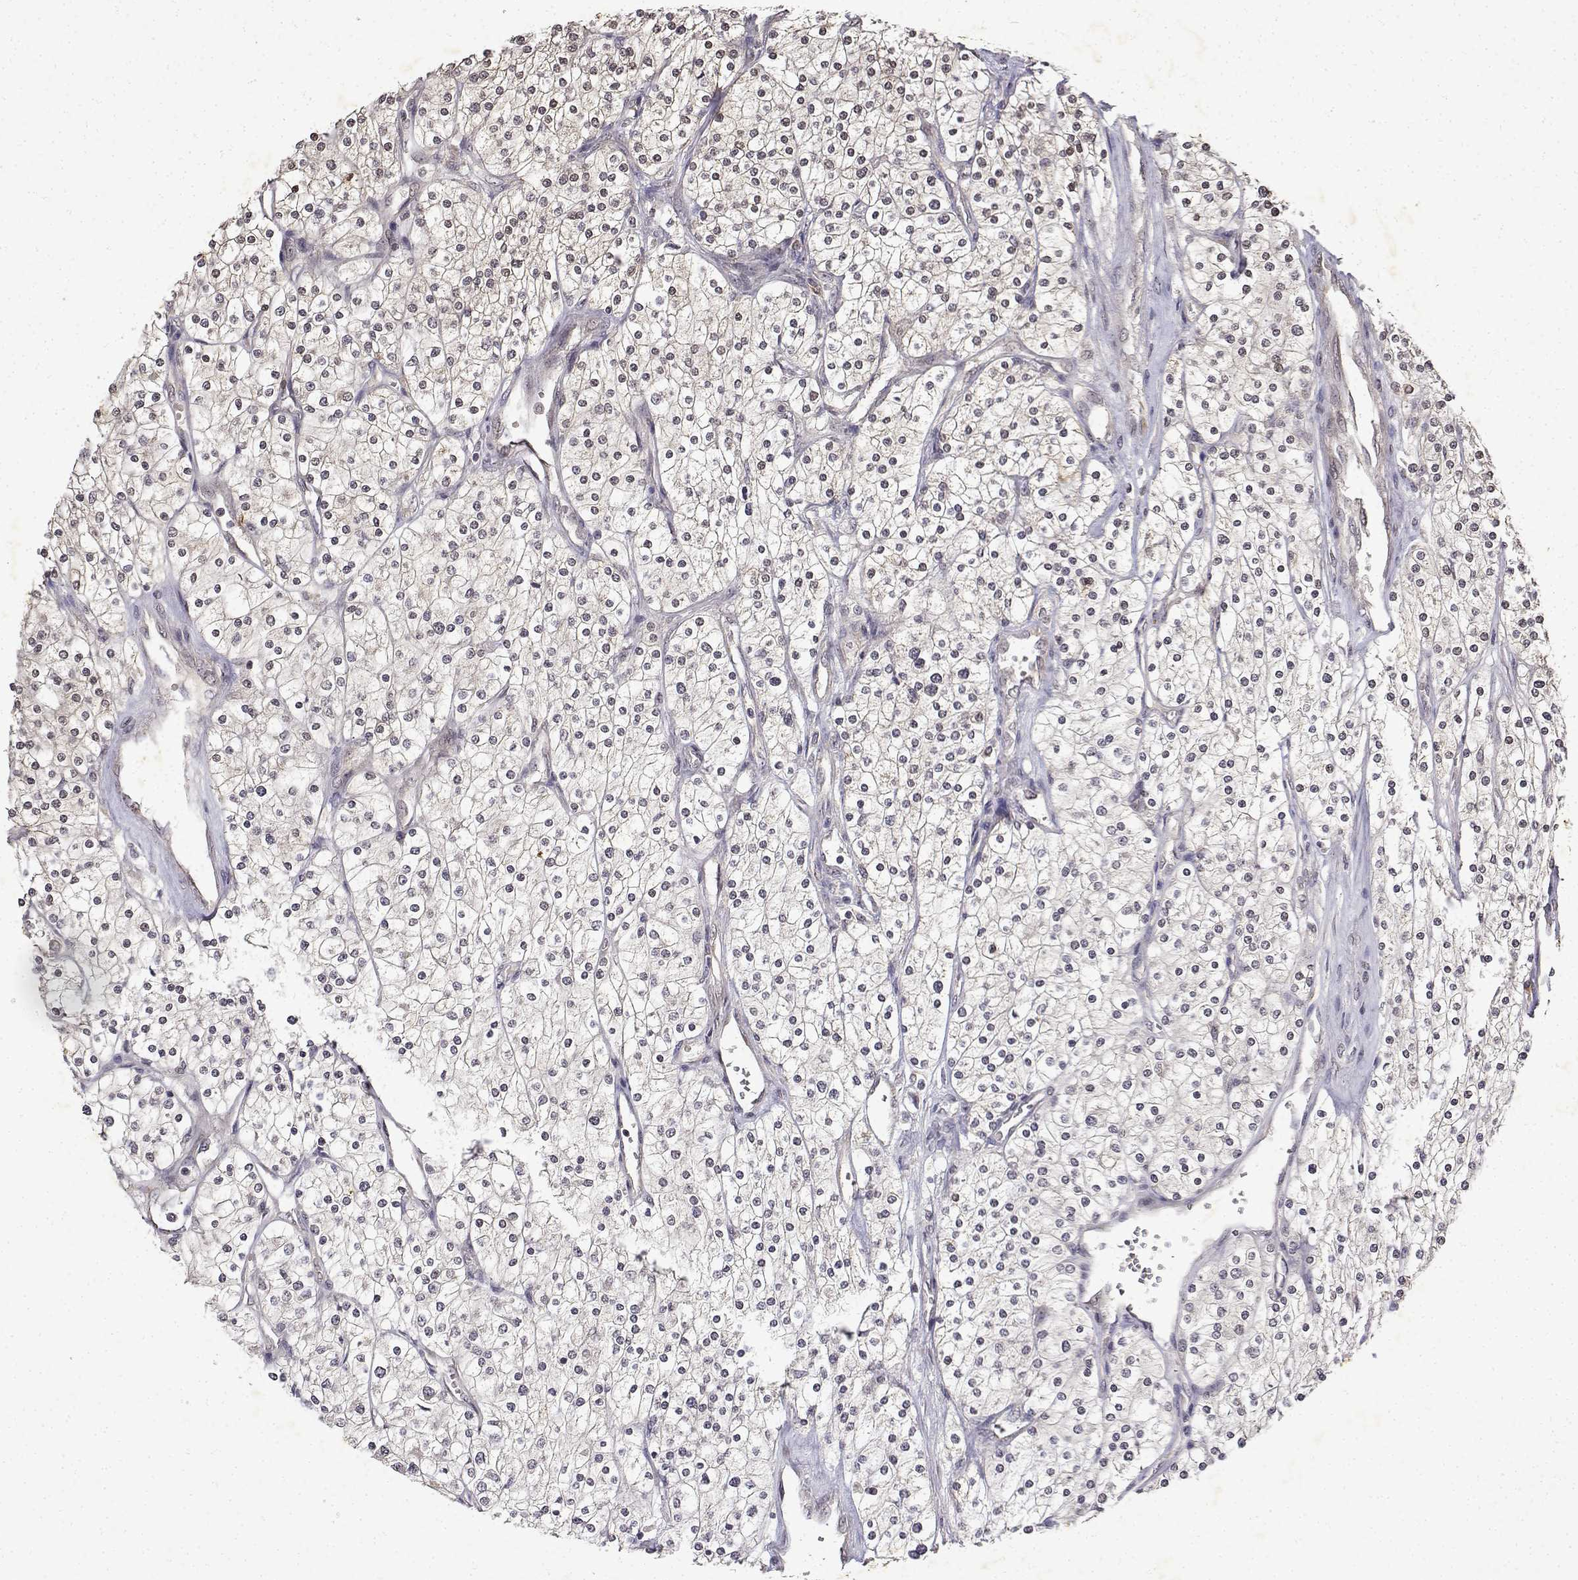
{"staining": {"intensity": "negative", "quantity": "none", "location": "none"}, "tissue": "renal cancer", "cell_type": "Tumor cells", "image_type": "cancer", "snomed": [{"axis": "morphology", "description": "Adenocarcinoma, NOS"}, {"axis": "topography", "description": "Kidney"}], "caption": "A high-resolution histopathology image shows immunohistochemistry staining of renal adenocarcinoma, which reveals no significant expression in tumor cells. (DAB (3,3'-diaminobenzidine) immunohistochemistry, high magnification).", "gene": "BDNF", "patient": {"sex": "male", "age": 80}}